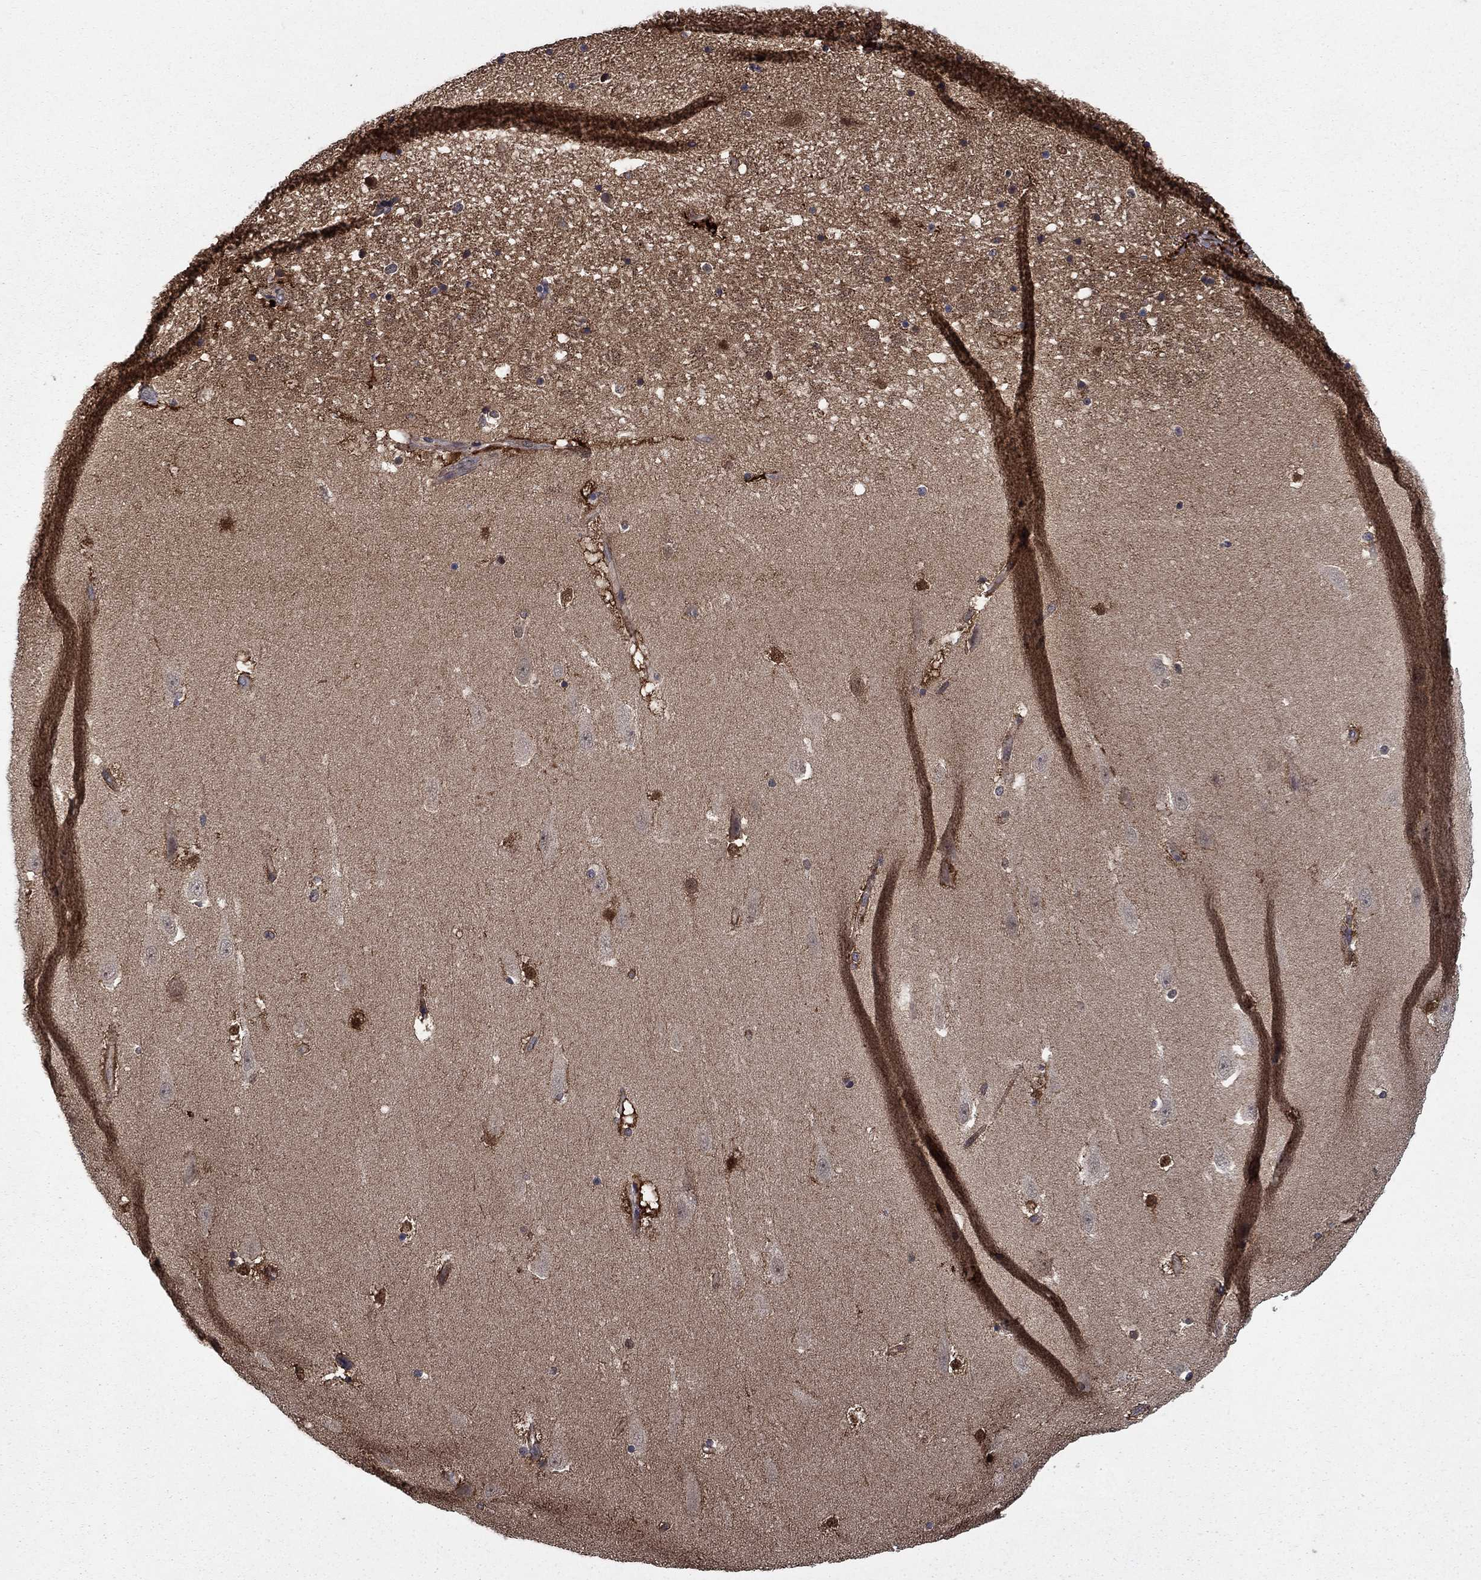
{"staining": {"intensity": "strong", "quantity": "<25%", "location": "cytoplasmic/membranous"}, "tissue": "hippocampus", "cell_type": "Glial cells", "image_type": "normal", "snomed": [{"axis": "morphology", "description": "Normal tissue, NOS"}, {"axis": "topography", "description": "Hippocampus"}], "caption": "Immunohistochemistry (IHC) image of normal human hippocampus stained for a protein (brown), which exhibits medium levels of strong cytoplasmic/membranous positivity in approximately <25% of glial cells.", "gene": "HDAC4", "patient": {"sex": "male", "age": 49}}